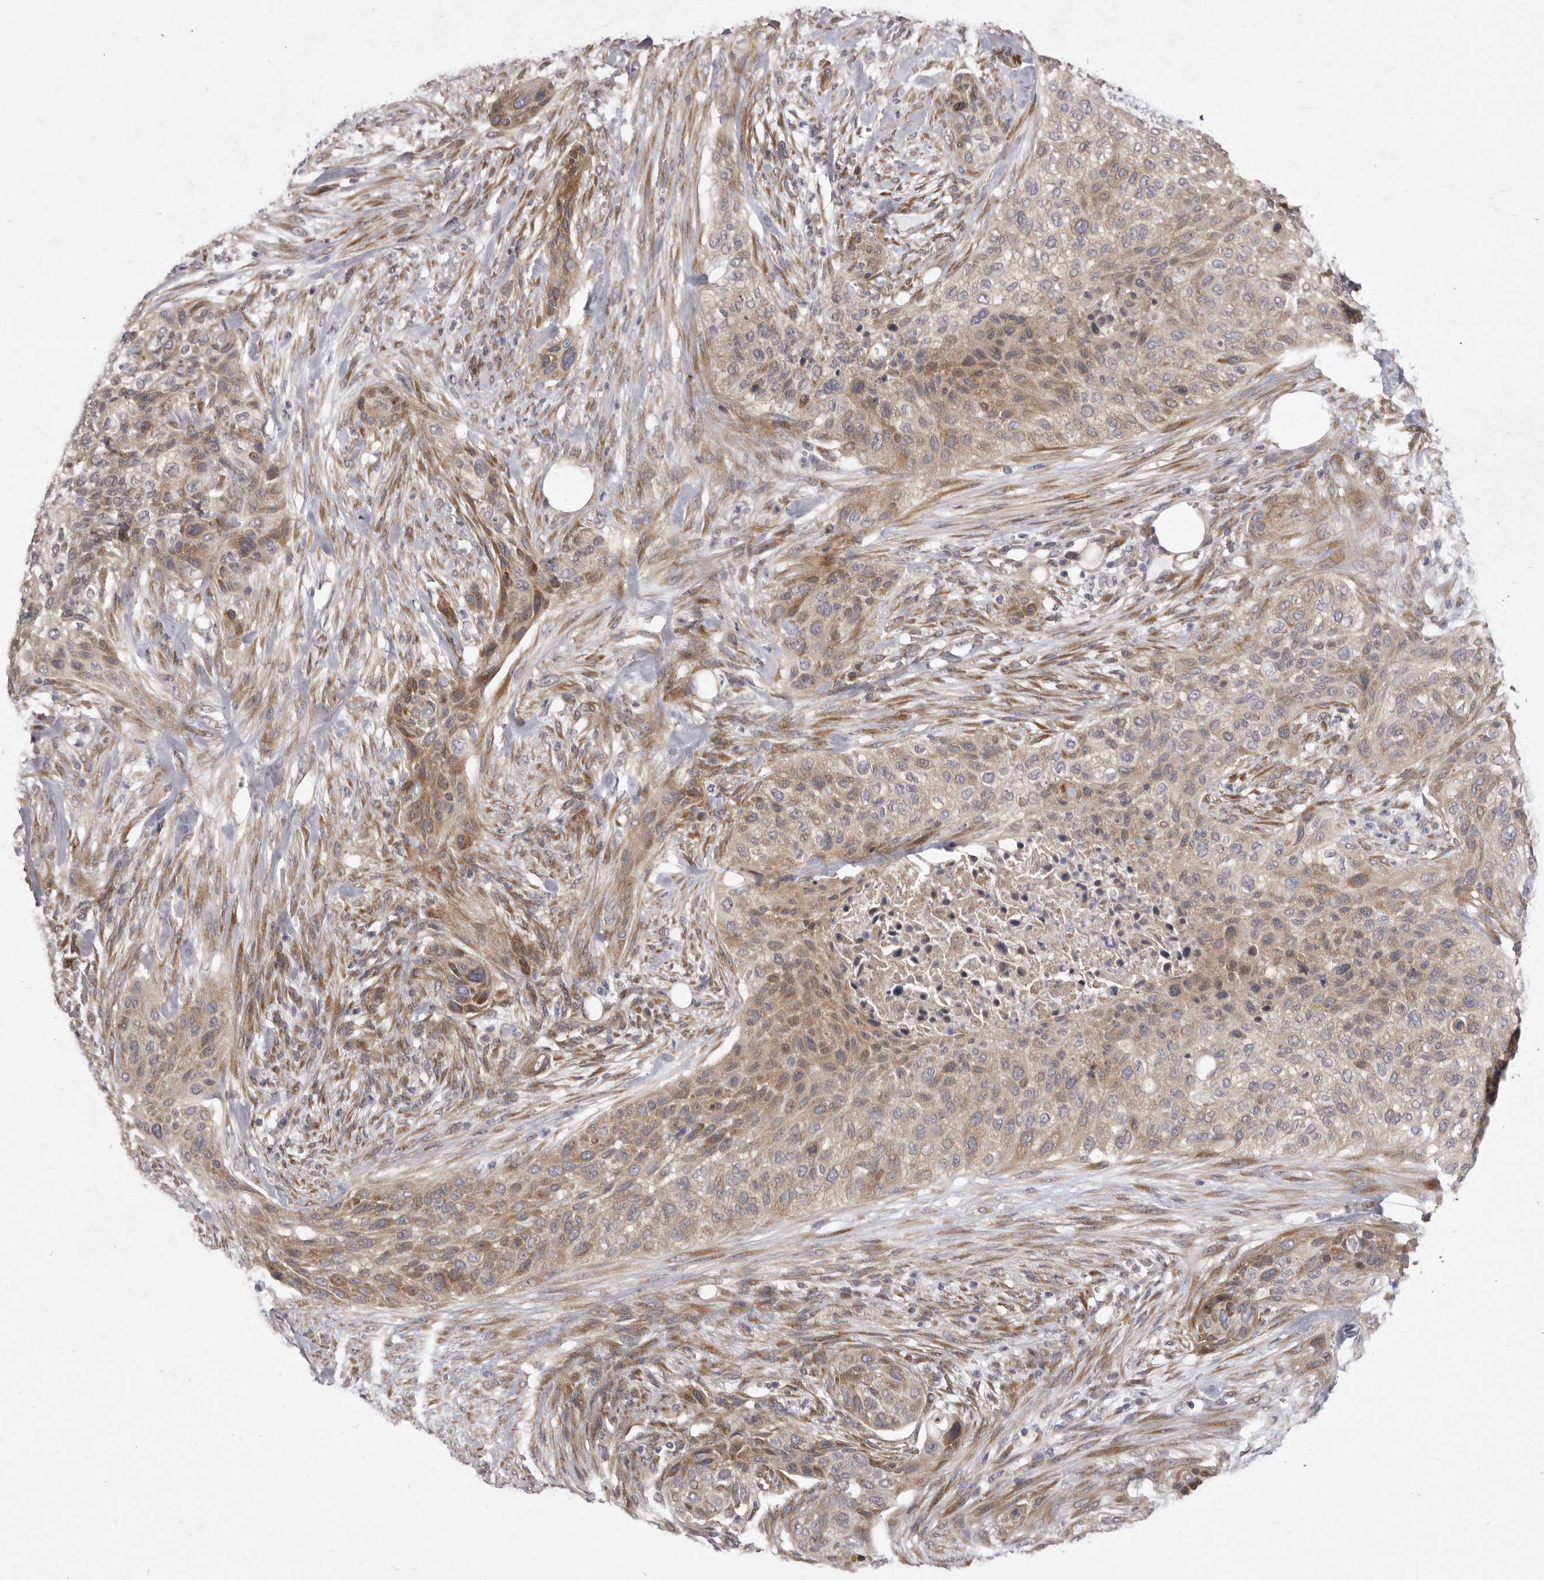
{"staining": {"intensity": "moderate", "quantity": ">75%", "location": "cytoplasmic/membranous"}, "tissue": "urothelial cancer", "cell_type": "Tumor cells", "image_type": "cancer", "snomed": [{"axis": "morphology", "description": "Urothelial carcinoma, High grade"}, {"axis": "topography", "description": "Urinary bladder"}], "caption": "A brown stain labels moderate cytoplasmic/membranous expression of a protein in human high-grade urothelial carcinoma tumor cells.", "gene": "TBC1D8B", "patient": {"sex": "male", "age": 35}}